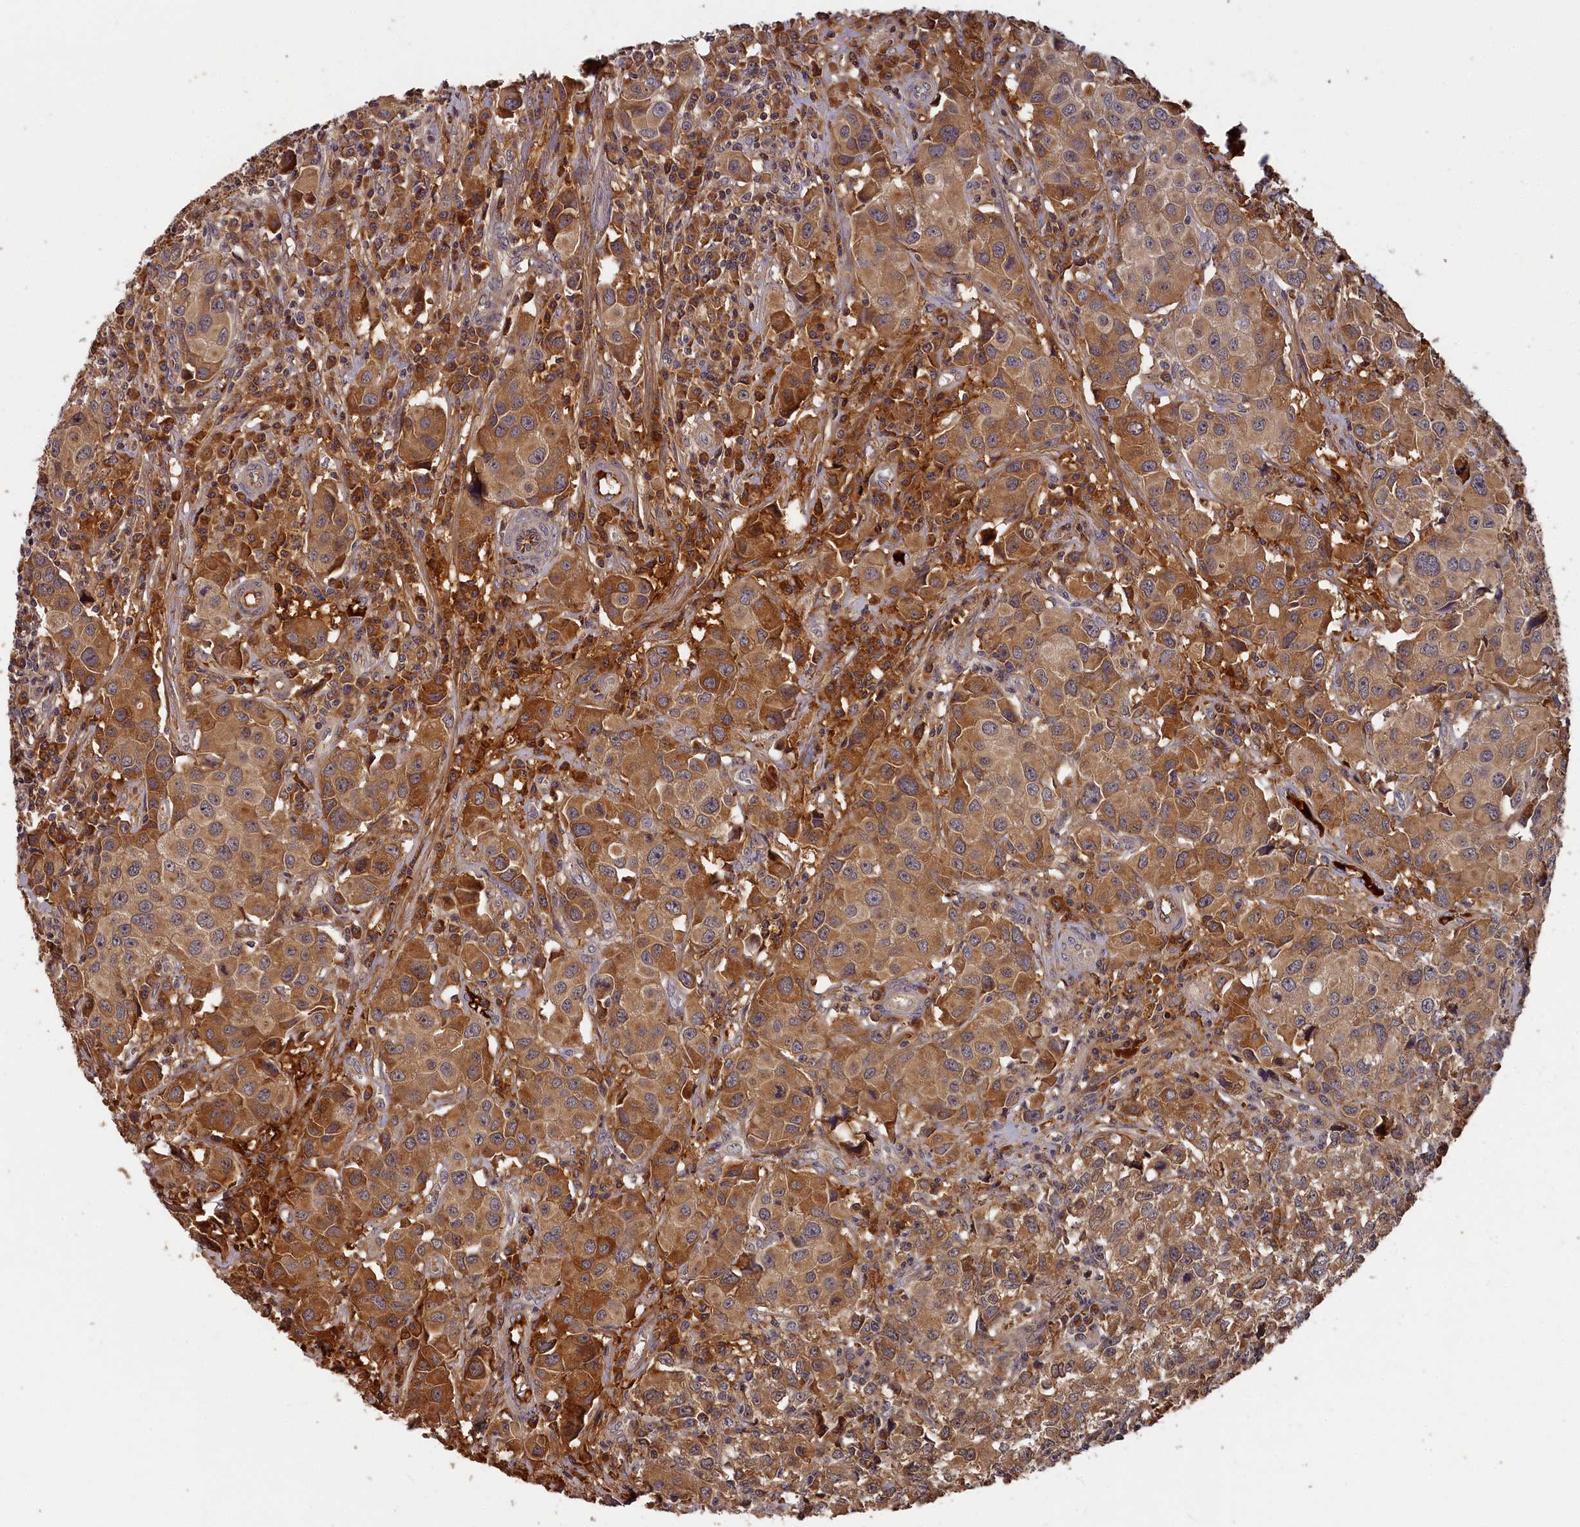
{"staining": {"intensity": "moderate", "quantity": ">75%", "location": "cytoplasmic/membranous"}, "tissue": "urothelial cancer", "cell_type": "Tumor cells", "image_type": "cancer", "snomed": [{"axis": "morphology", "description": "Urothelial carcinoma, High grade"}, {"axis": "topography", "description": "Urinary bladder"}], "caption": "This is a histology image of immunohistochemistry staining of high-grade urothelial carcinoma, which shows moderate positivity in the cytoplasmic/membranous of tumor cells.", "gene": "ITIH1", "patient": {"sex": "female", "age": 75}}